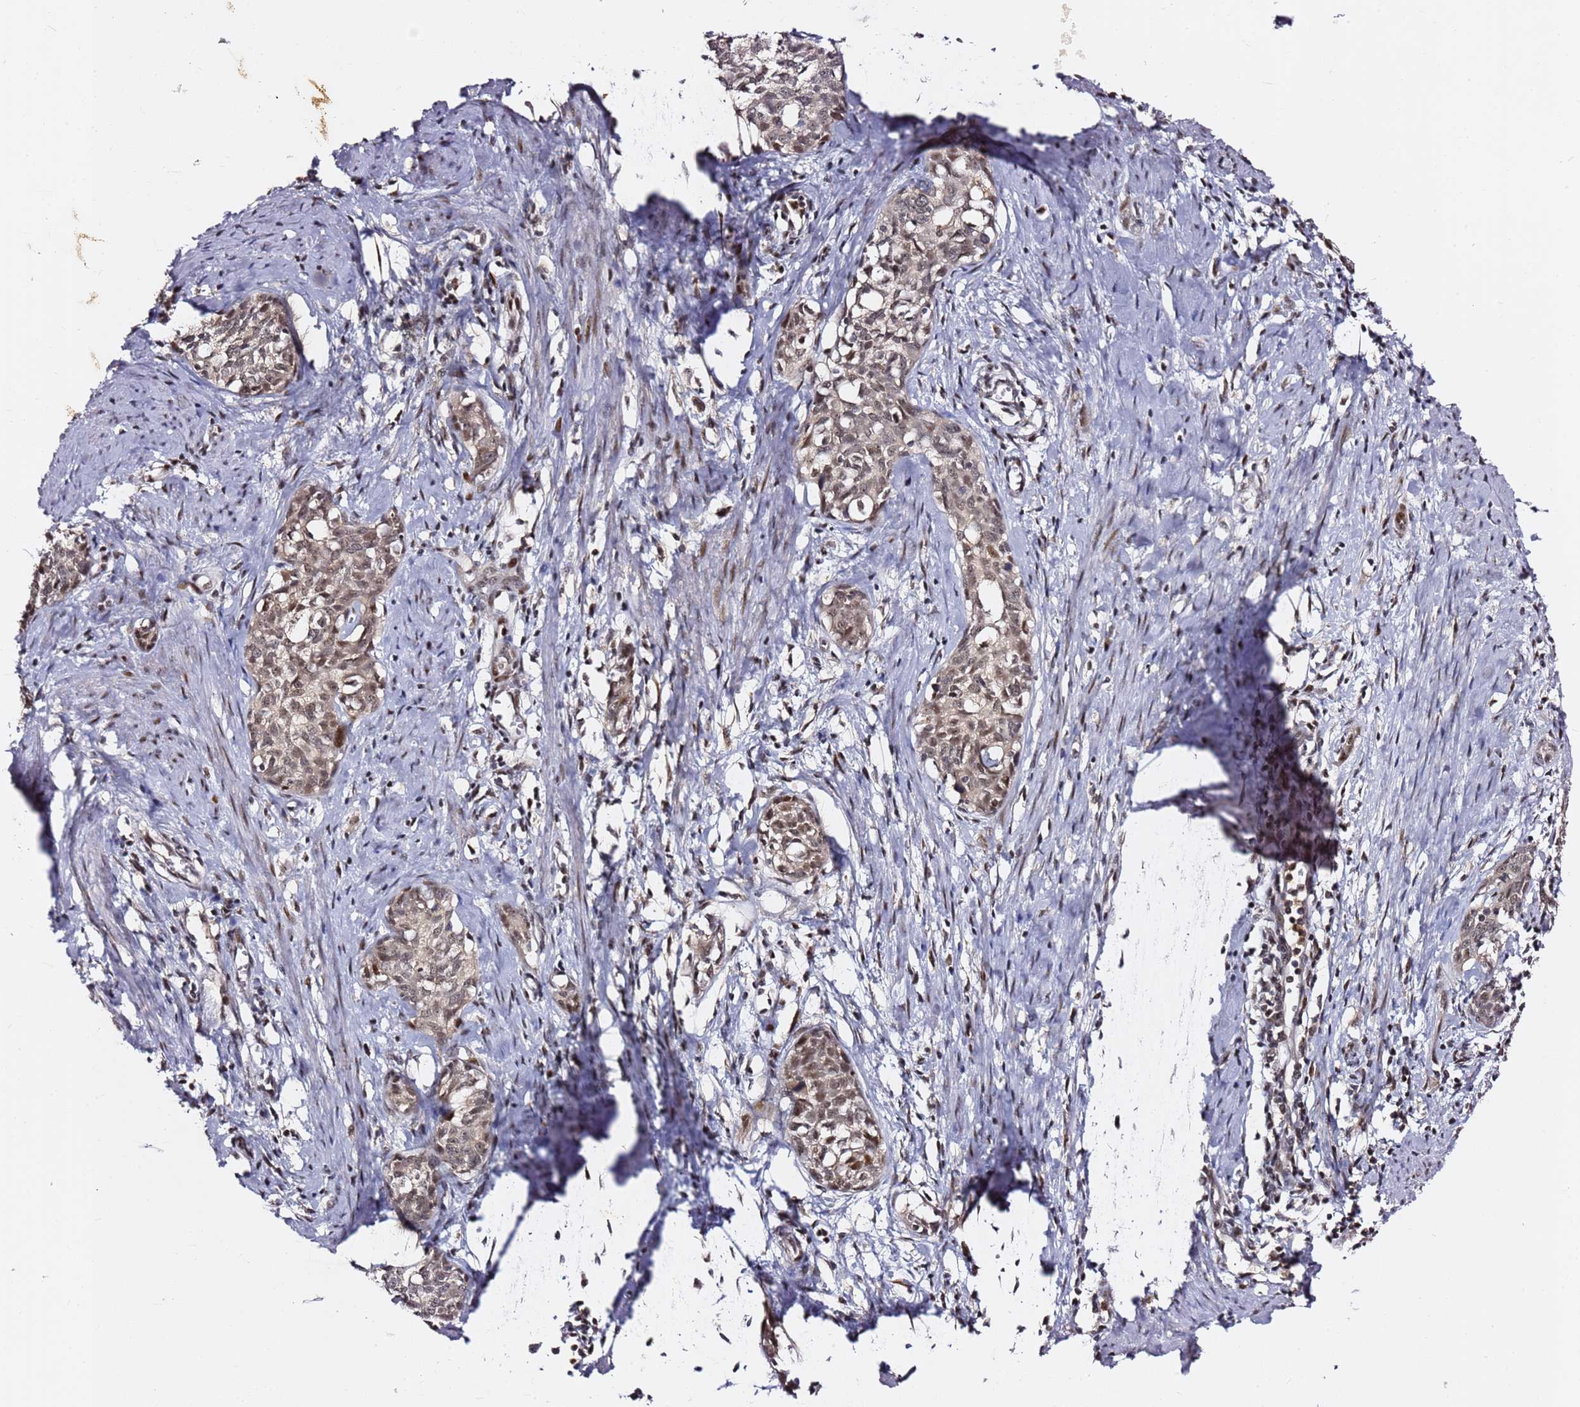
{"staining": {"intensity": "moderate", "quantity": ">75%", "location": "nuclear"}, "tissue": "cervical cancer", "cell_type": "Tumor cells", "image_type": "cancer", "snomed": [{"axis": "morphology", "description": "Squamous cell carcinoma, NOS"}, {"axis": "topography", "description": "Cervix"}], "caption": "Cervical squamous cell carcinoma stained with a brown dye demonstrates moderate nuclear positive expression in approximately >75% of tumor cells.", "gene": "FCF1", "patient": {"sex": "female", "age": 52}}